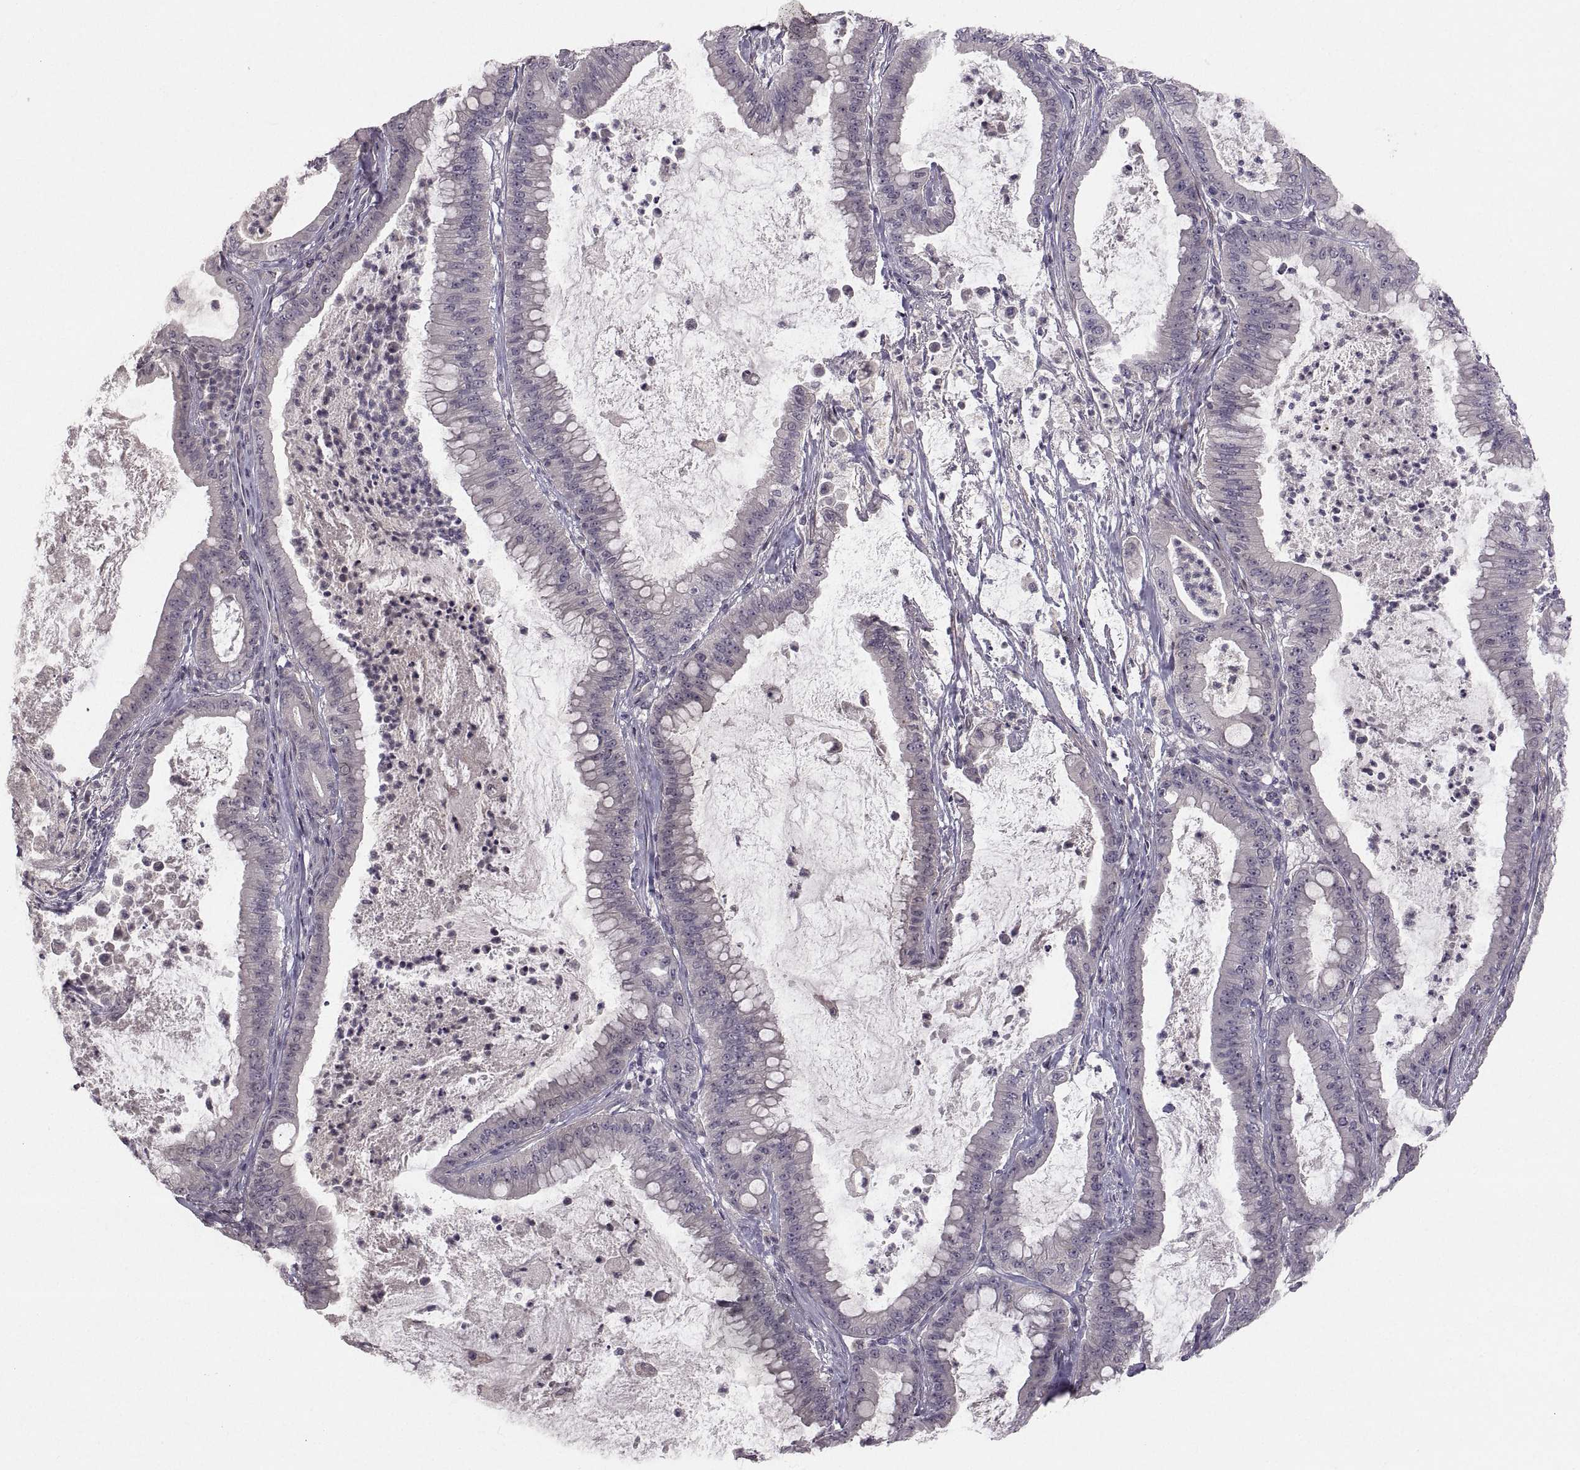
{"staining": {"intensity": "negative", "quantity": "none", "location": "none"}, "tissue": "pancreatic cancer", "cell_type": "Tumor cells", "image_type": "cancer", "snomed": [{"axis": "morphology", "description": "Adenocarcinoma, NOS"}, {"axis": "topography", "description": "Pancreas"}], "caption": "Photomicrograph shows no protein expression in tumor cells of pancreatic adenocarcinoma tissue. Brightfield microscopy of immunohistochemistry (IHC) stained with DAB (3,3'-diaminobenzidine) (brown) and hematoxylin (blue), captured at high magnification.", "gene": "PGM5", "patient": {"sex": "male", "age": 71}}